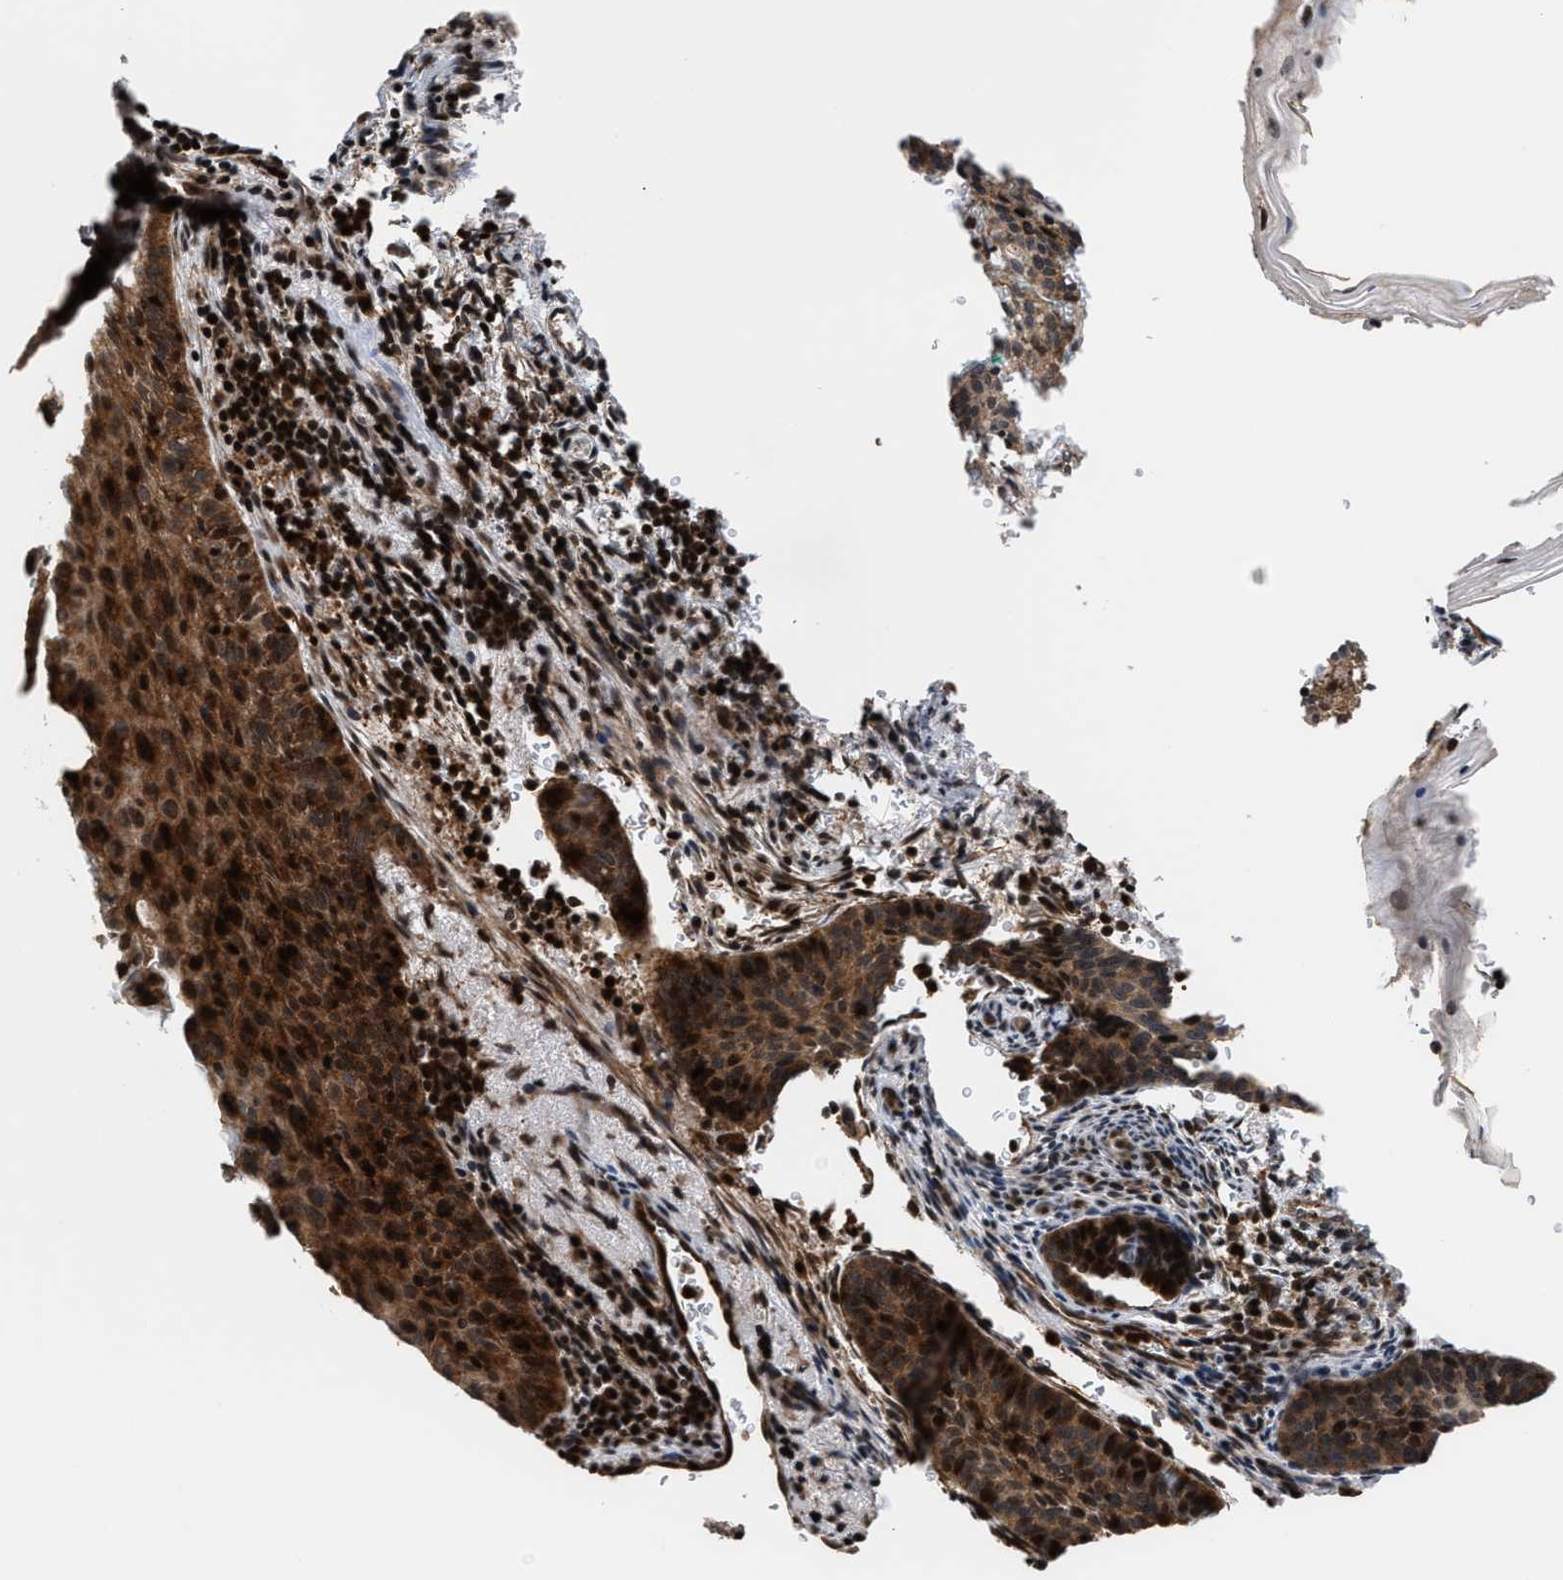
{"staining": {"intensity": "moderate", "quantity": ">75%", "location": "cytoplasmic/membranous,nuclear"}, "tissue": "cervical cancer", "cell_type": "Tumor cells", "image_type": "cancer", "snomed": [{"axis": "morphology", "description": "Squamous cell carcinoma, NOS"}, {"axis": "topography", "description": "Cervix"}], "caption": "Cervical squamous cell carcinoma was stained to show a protein in brown. There is medium levels of moderate cytoplasmic/membranous and nuclear positivity in about >75% of tumor cells.", "gene": "STAU2", "patient": {"sex": "female", "age": 33}}